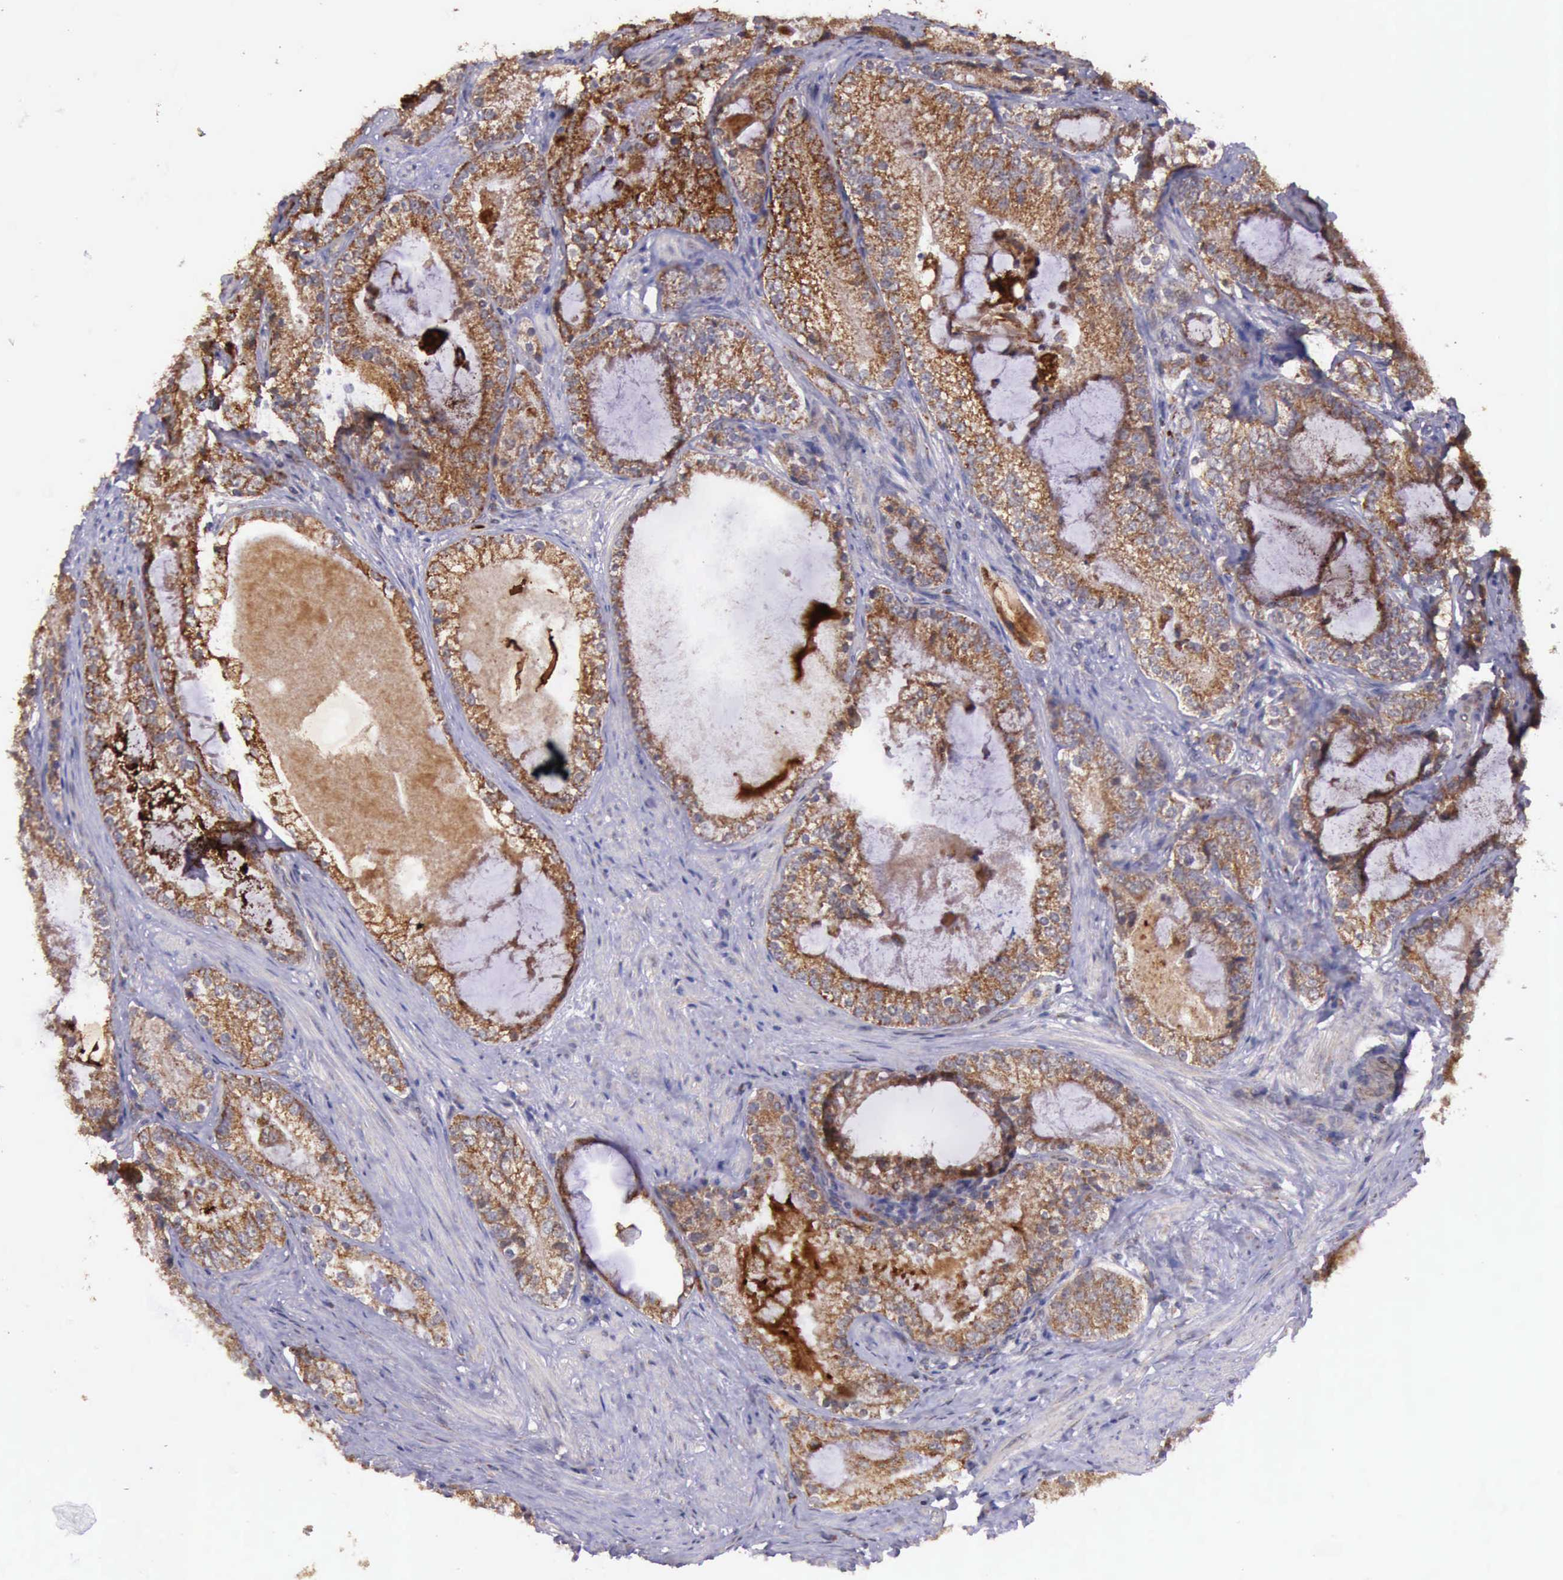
{"staining": {"intensity": "moderate", "quantity": ">75%", "location": "cytoplasmic/membranous"}, "tissue": "prostate cancer", "cell_type": "Tumor cells", "image_type": "cancer", "snomed": [{"axis": "morphology", "description": "Adenocarcinoma, High grade"}, {"axis": "topography", "description": "Prostate"}], "caption": "Protein analysis of prostate adenocarcinoma (high-grade) tissue exhibits moderate cytoplasmic/membranous expression in about >75% of tumor cells.", "gene": "ARMCX3", "patient": {"sex": "male", "age": 63}}